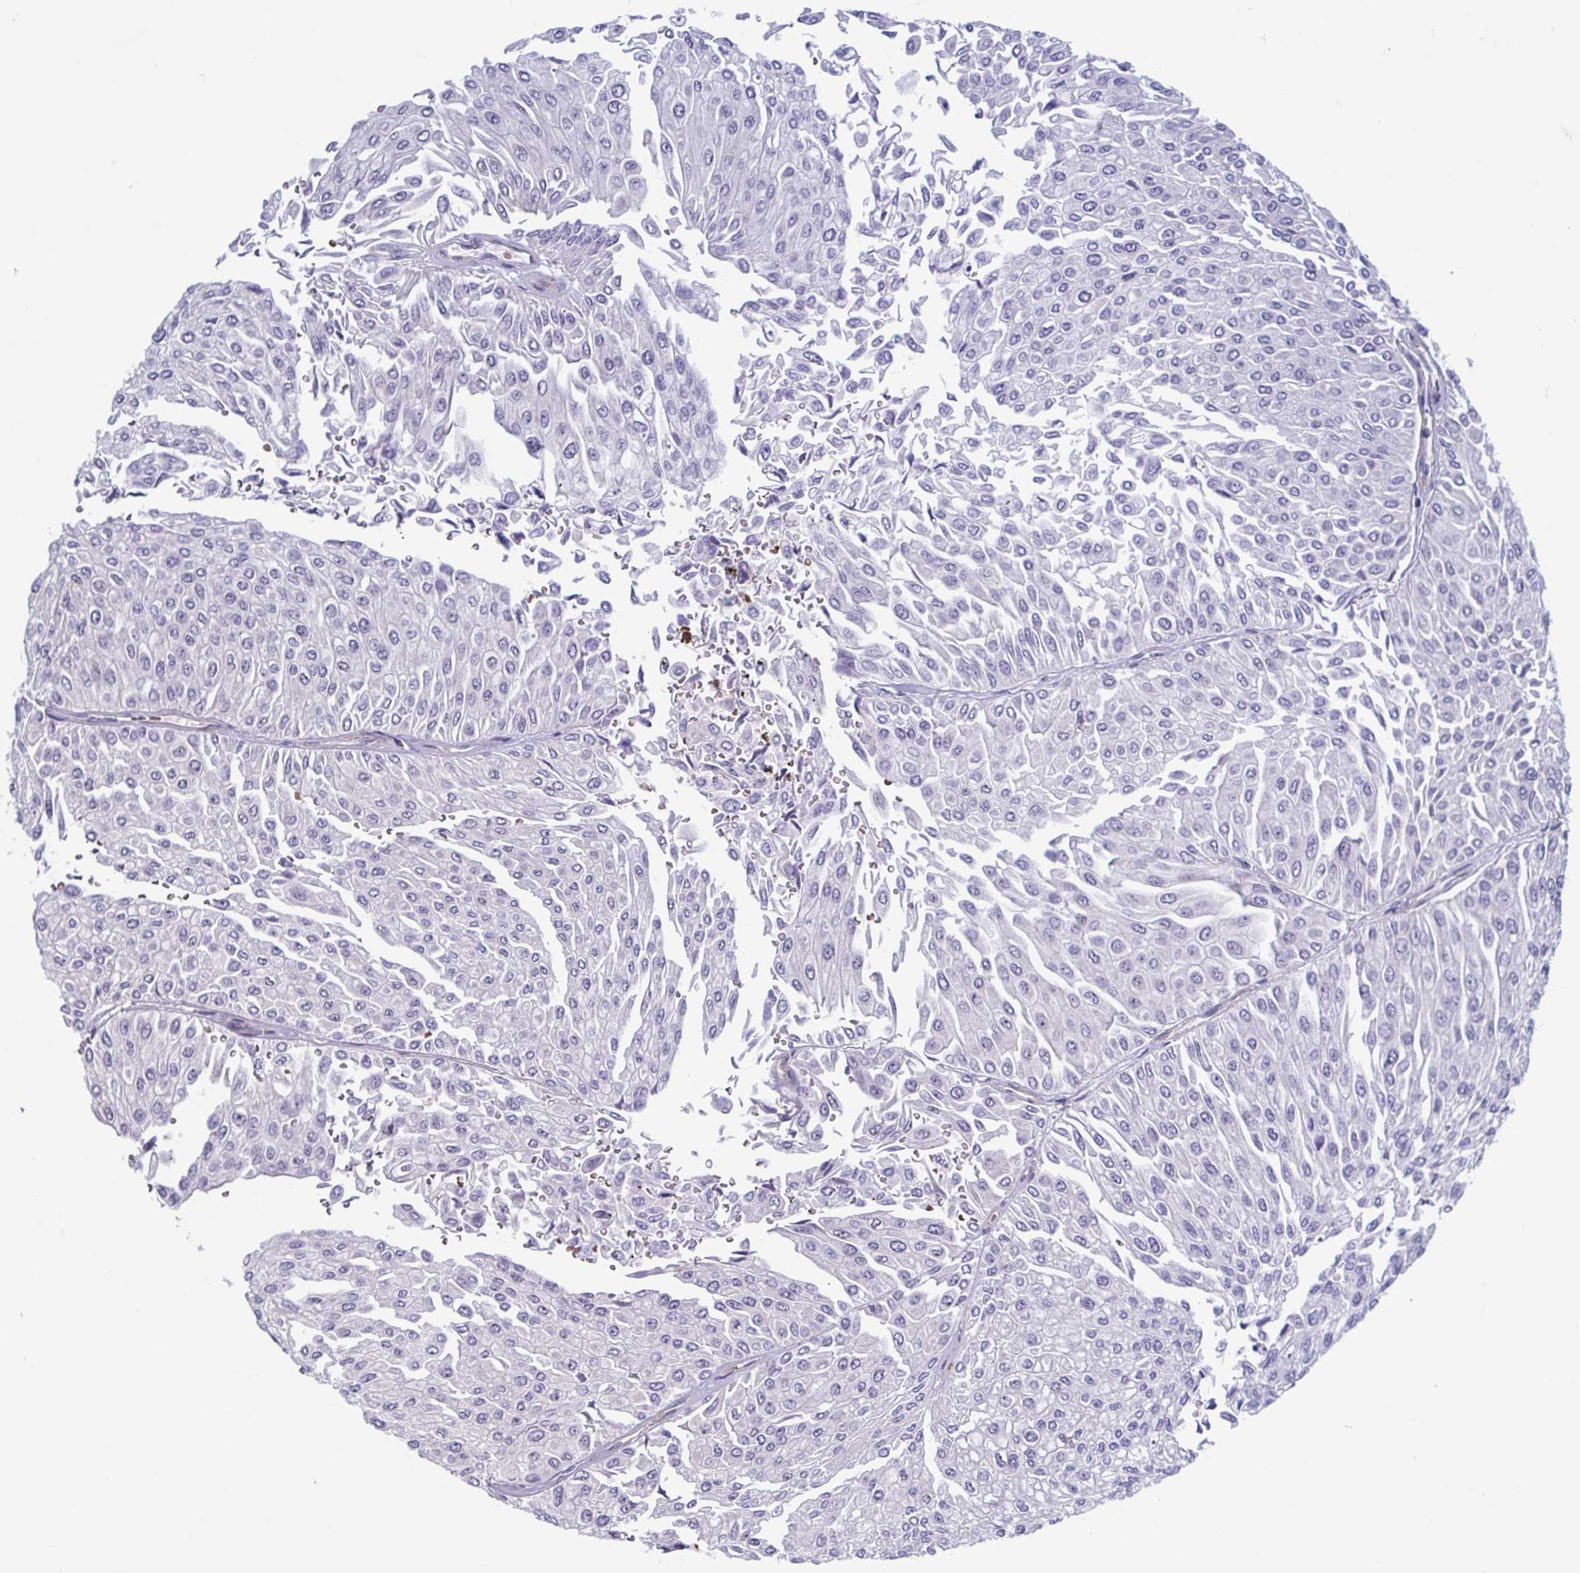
{"staining": {"intensity": "negative", "quantity": "none", "location": "none"}, "tissue": "urothelial cancer", "cell_type": "Tumor cells", "image_type": "cancer", "snomed": [{"axis": "morphology", "description": "Urothelial carcinoma, NOS"}, {"axis": "topography", "description": "Urinary bladder"}], "caption": "Histopathology image shows no protein expression in tumor cells of urothelial cancer tissue. The staining was performed using DAB to visualize the protein expression in brown, while the nuclei were stained in blue with hematoxylin (Magnification: 20x).", "gene": "LRRC38", "patient": {"sex": "male", "age": 67}}